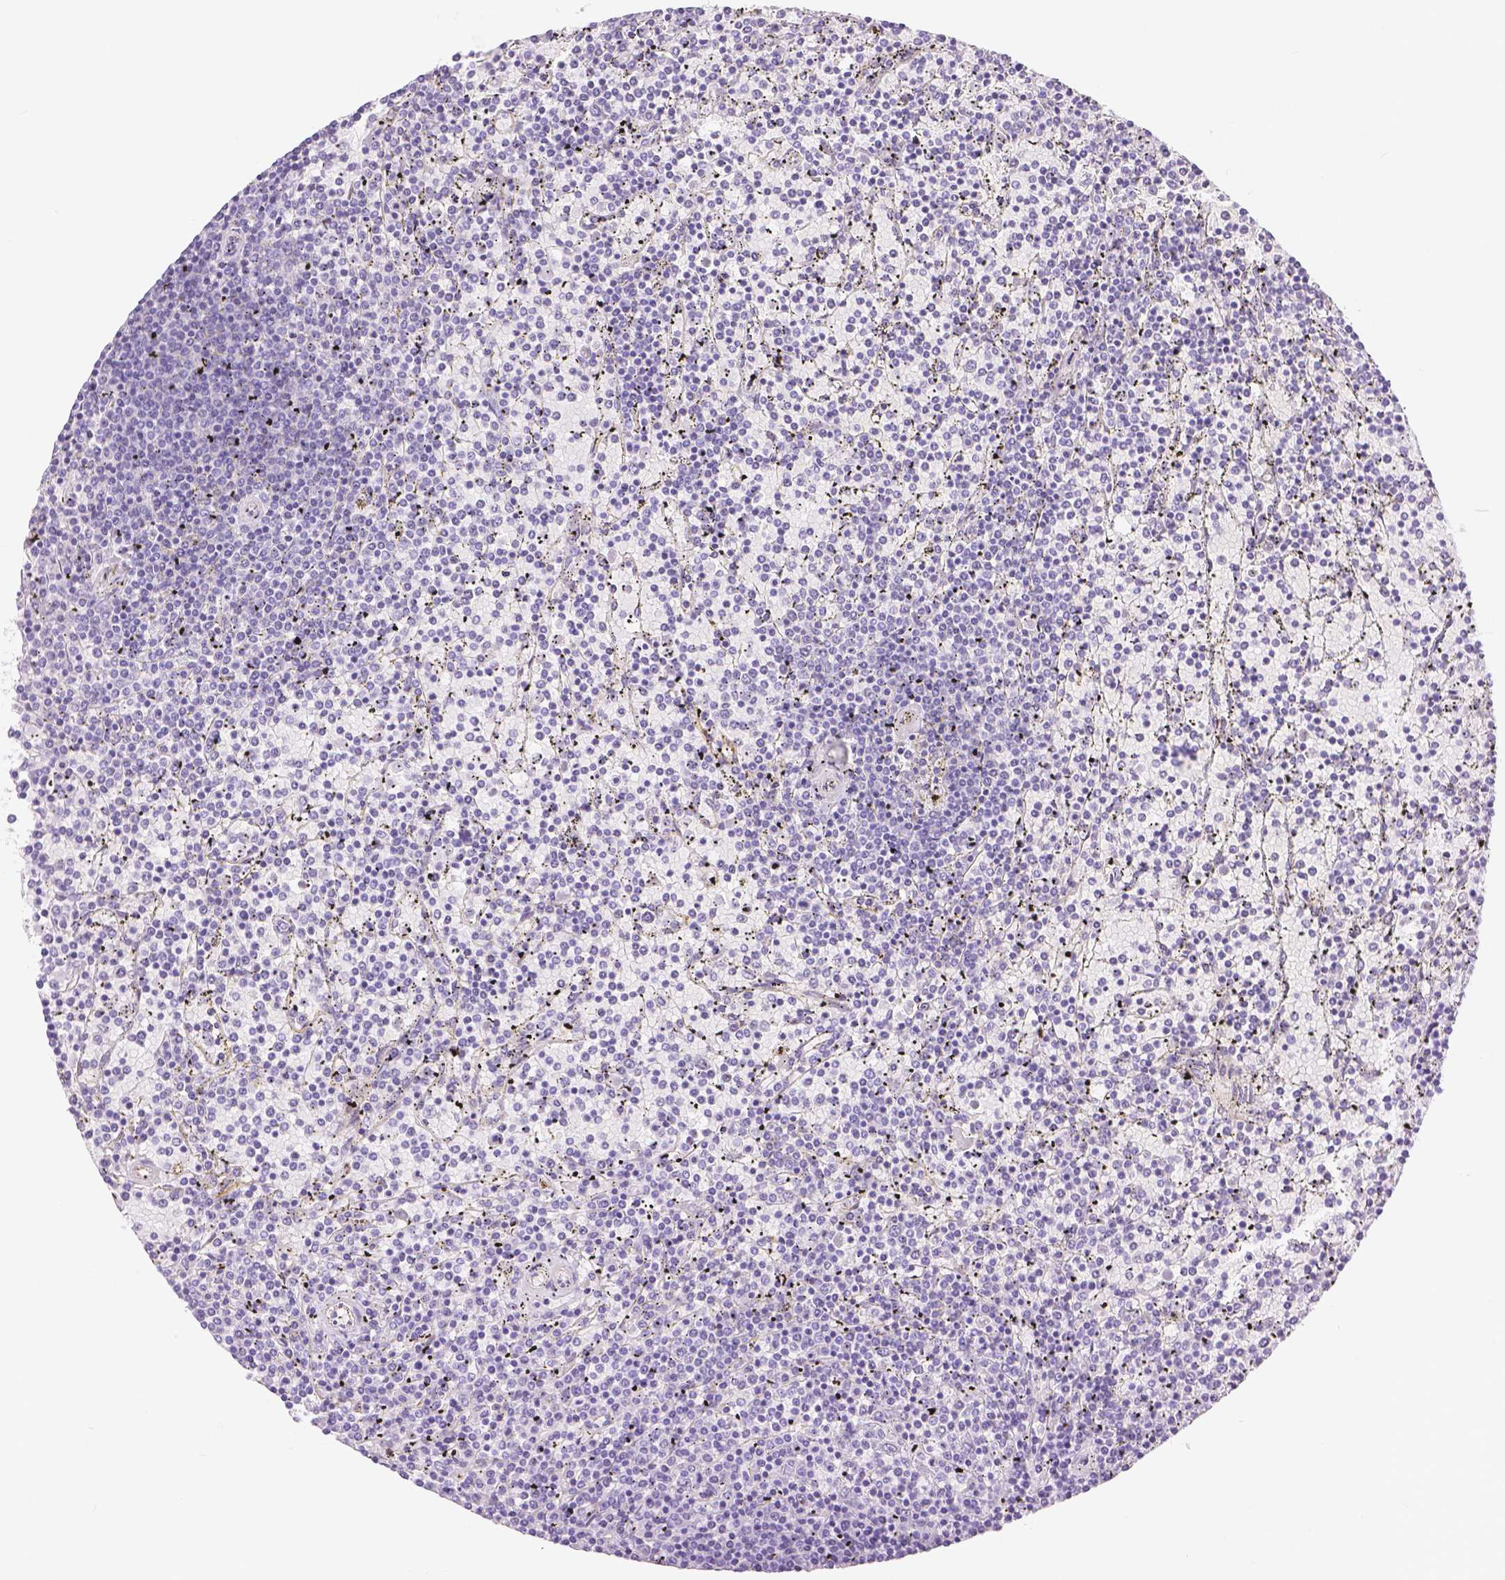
{"staining": {"intensity": "negative", "quantity": "none", "location": "none"}, "tissue": "lymphoma", "cell_type": "Tumor cells", "image_type": "cancer", "snomed": [{"axis": "morphology", "description": "Malignant lymphoma, non-Hodgkin's type, Low grade"}, {"axis": "topography", "description": "Spleen"}], "caption": "The IHC photomicrograph has no significant expression in tumor cells of lymphoma tissue.", "gene": "SLC27A5", "patient": {"sex": "female", "age": 77}}